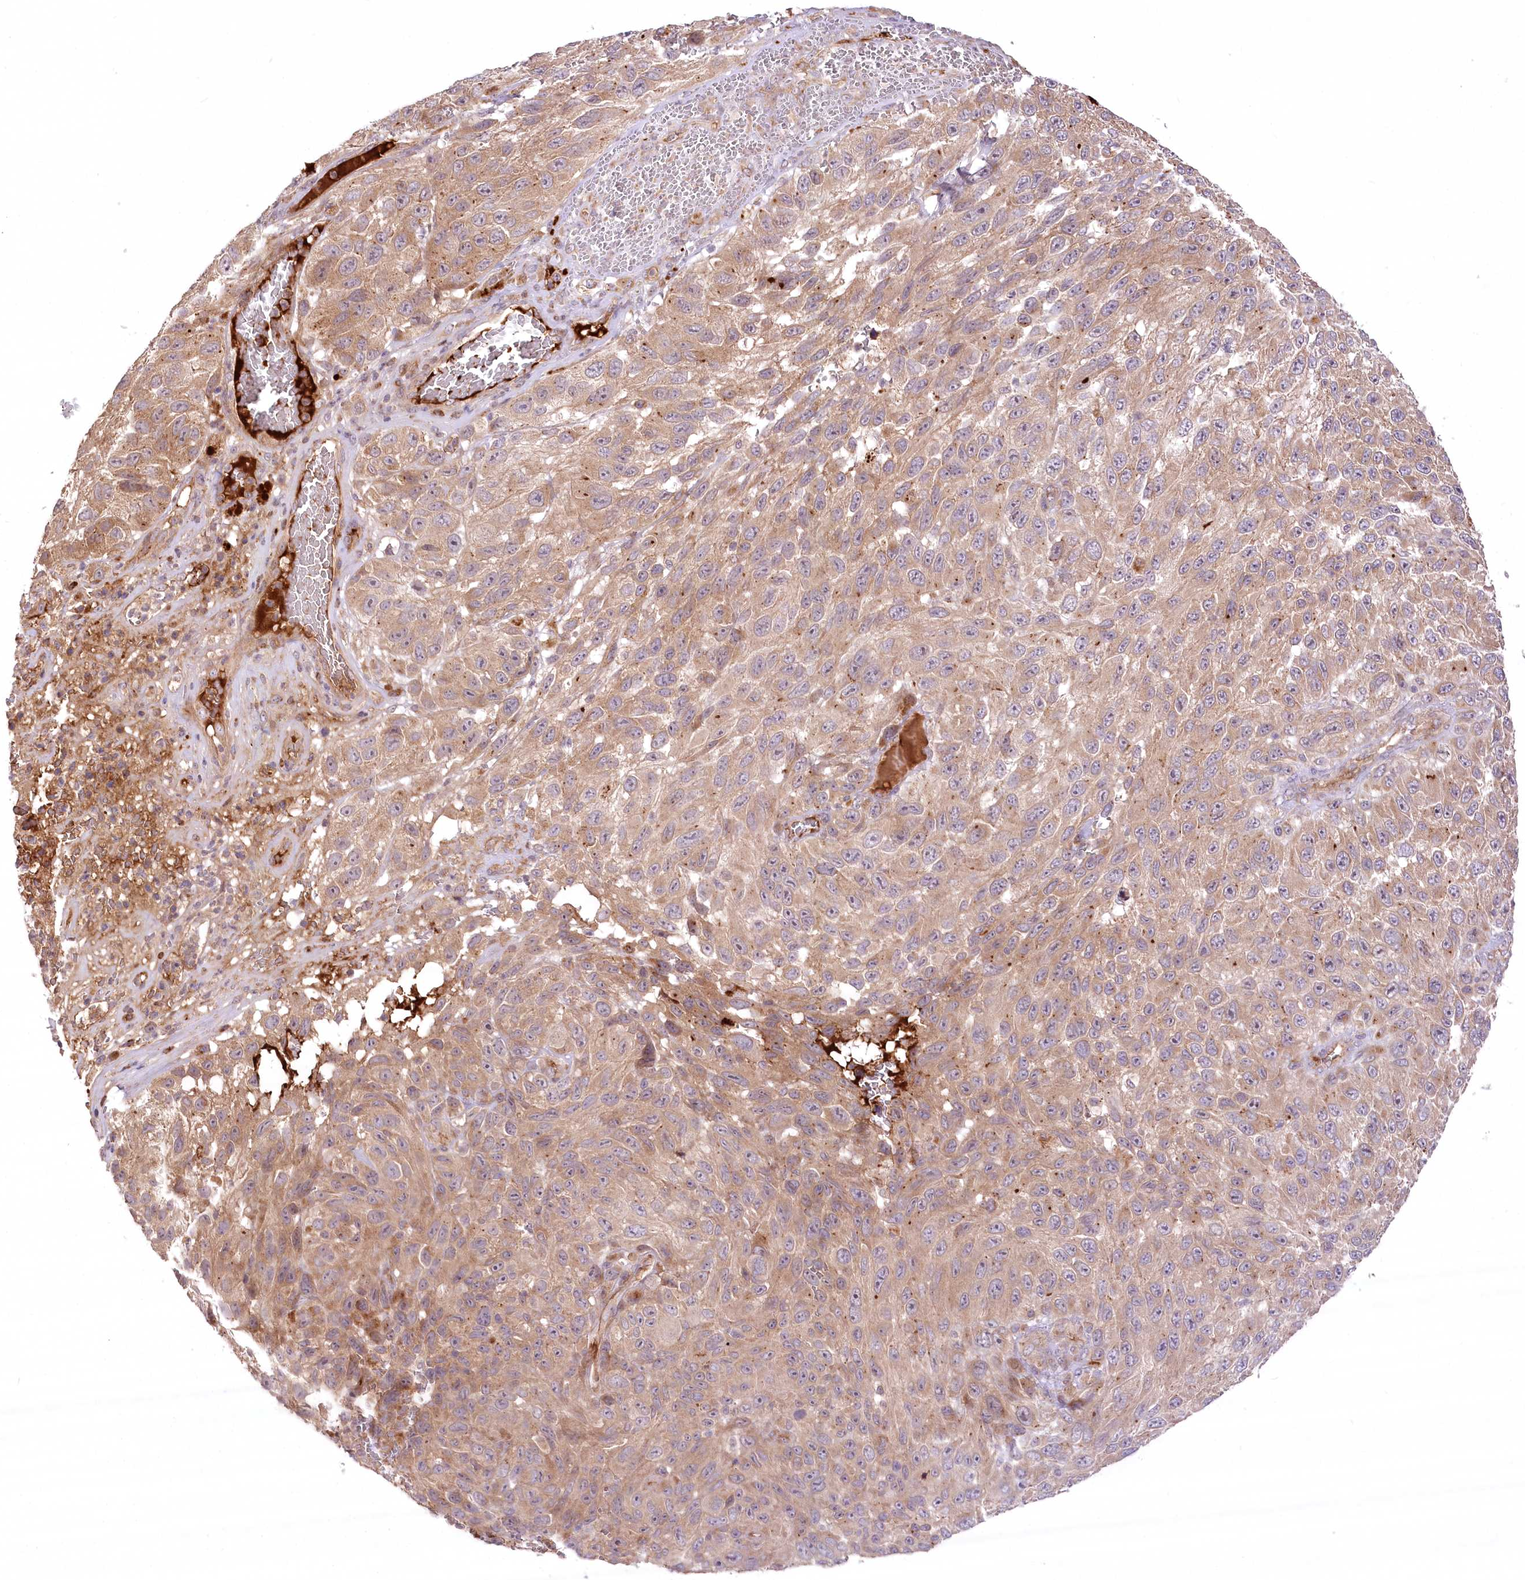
{"staining": {"intensity": "moderate", "quantity": ">75%", "location": "cytoplasmic/membranous"}, "tissue": "melanoma", "cell_type": "Tumor cells", "image_type": "cancer", "snomed": [{"axis": "morphology", "description": "Malignant melanoma, NOS"}, {"axis": "topography", "description": "Skin"}], "caption": "An image of melanoma stained for a protein shows moderate cytoplasmic/membranous brown staining in tumor cells. The protein is shown in brown color, while the nuclei are stained blue.", "gene": "PSTK", "patient": {"sex": "female", "age": 96}}